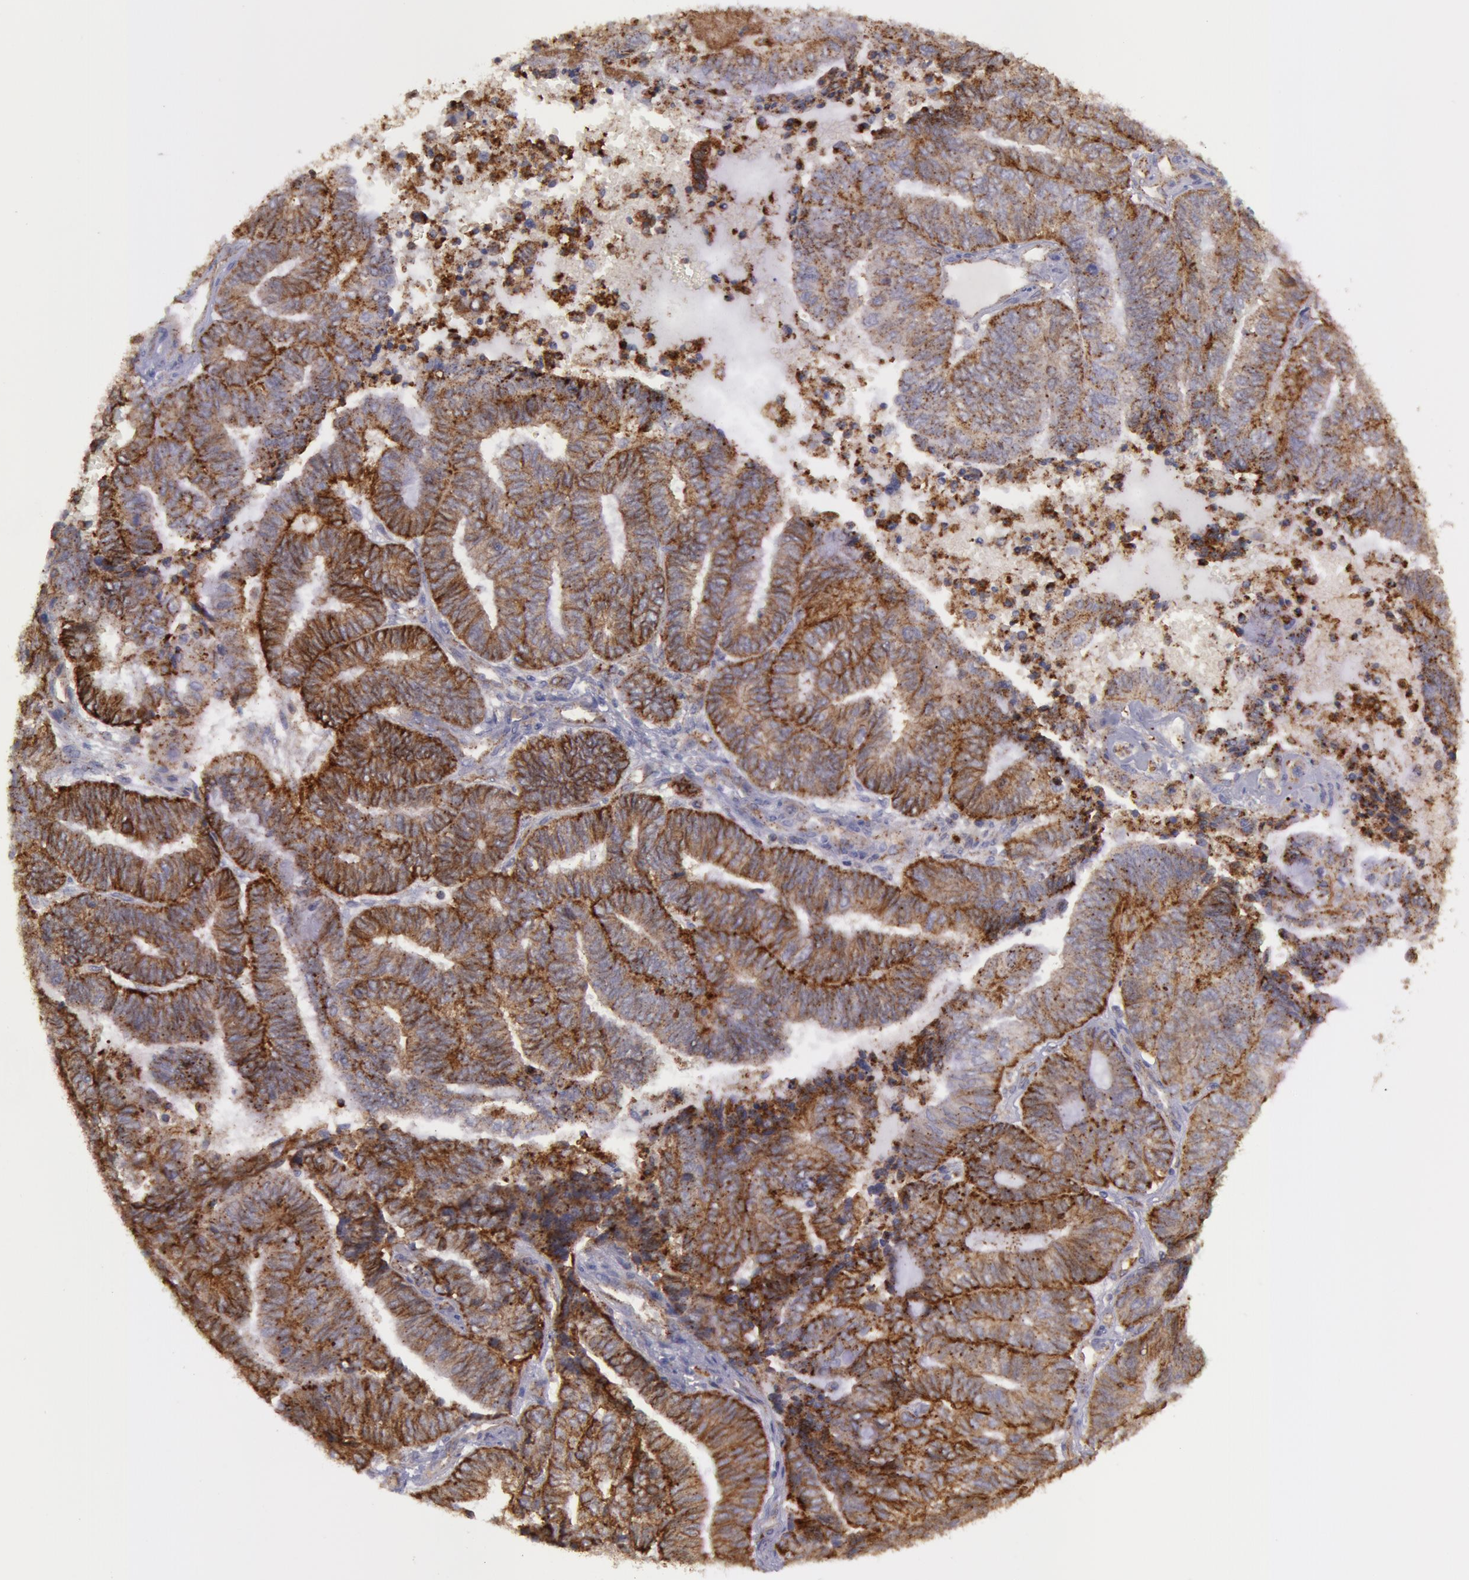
{"staining": {"intensity": "moderate", "quantity": ">75%", "location": "cytoplasmic/membranous"}, "tissue": "endometrial cancer", "cell_type": "Tumor cells", "image_type": "cancer", "snomed": [{"axis": "morphology", "description": "Adenocarcinoma, NOS"}, {"axis": "topography", "description": "Uterus"}, {"axis": "topography", "description": "Endometrium"}], "caption": "Human endometrial cancer (adenocarcinoma) stained with a protein marker reveals moderate staining in tumor cells.", "gene": "FLOT2", "patient": {"sex": "female", "age": 70}}